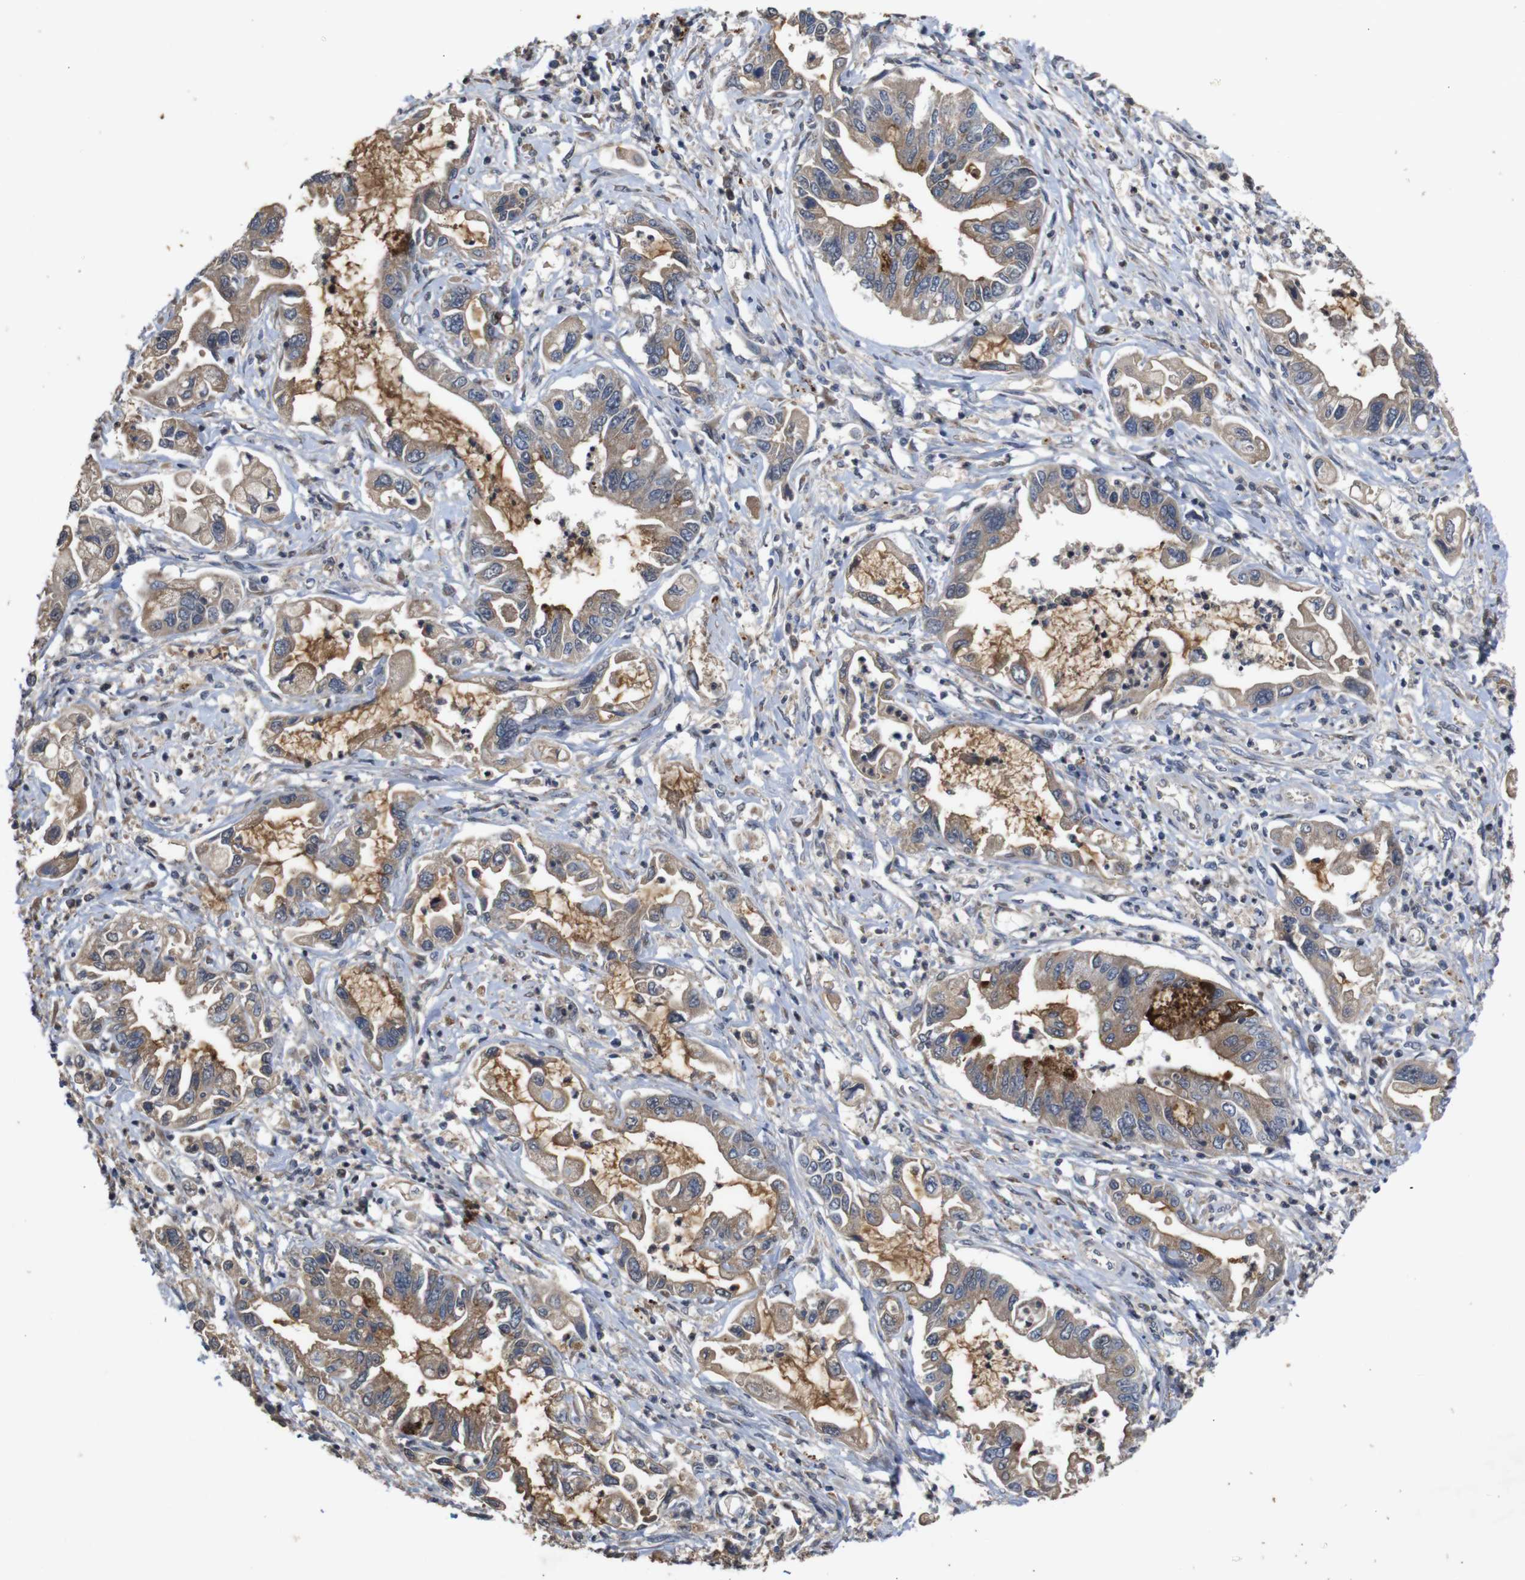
{"staining": {"intensity": "moderate", "quantity": ">75%", "location": "cytoplasmic/membranous"}, "tissue": "pancreatic cancer", "cell_type": "Tumor cells", "image_type": "cancer", "snomed": [{"axis": "morphology", "description": "Adenocarcinoma, NOS"}, {"axis": "topography", "description": "Pancreas"}], "caption": "A brown stain labels moderate cytoplasmic/membranous positivity of a protein in human adenocarcinoma (pancreatic) tumor cells. (Stains: DAB (3,3'-diaminobenzidine) in brown, nuclei in blue, Microscopy: brightfield microscopy at high magnification).", "gene": "PTPN1", "patient": {"sex": "male", "age": 56}}